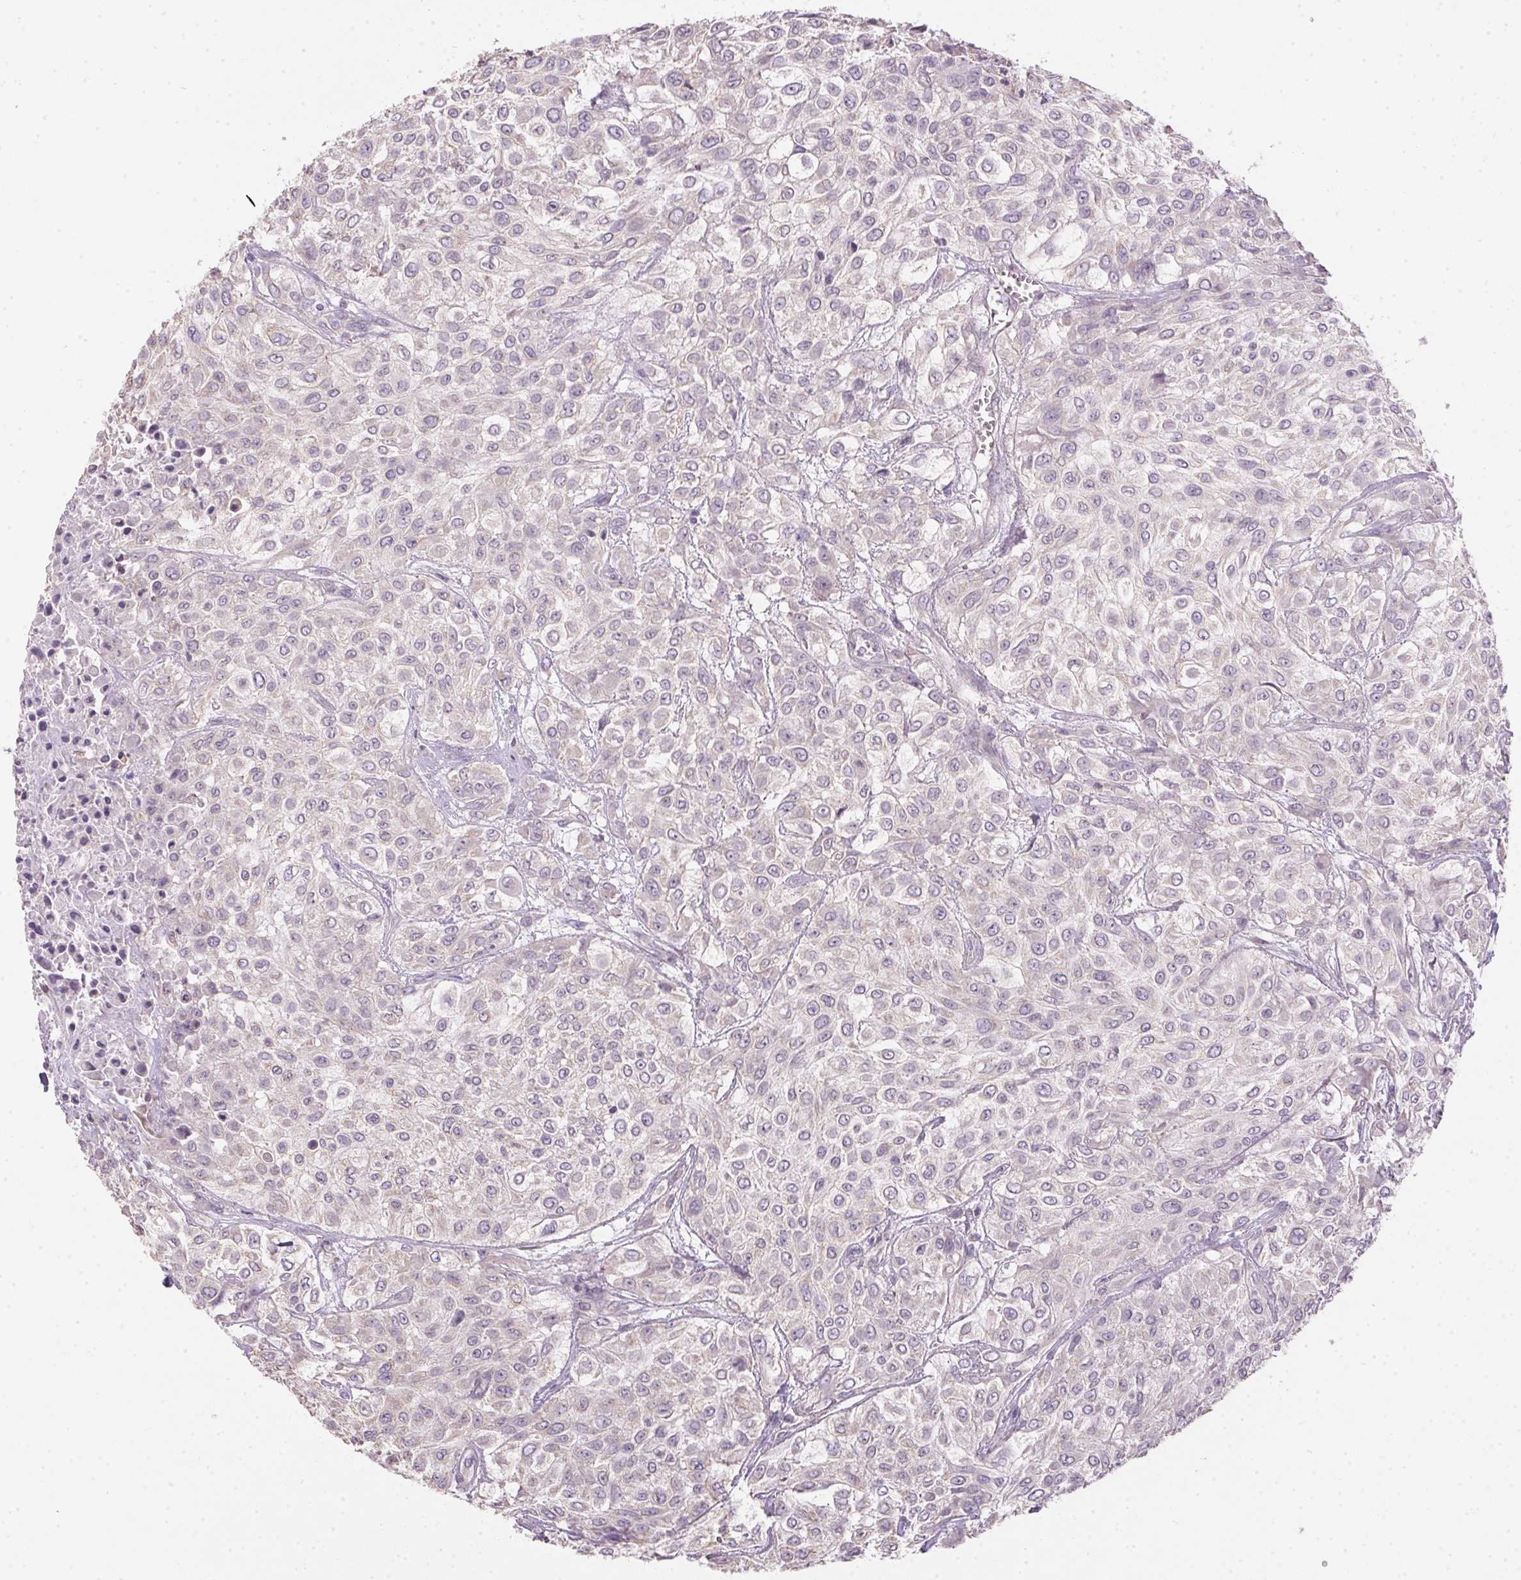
{"staining": {"intensity": "negative", "quantity": "none", "location": "none"}, "tissue": "urothelial cancer", "cell_type": "Tumor cells", "image_type": "cancer", "snomed": [{"axis": "morphology", "description": "Urothelial carcinoma, High grade"}, {"axis": "topography", "description": "Urinary bladder"}], "caption": "DAB immunohistochemical staining of high-grade urothelial carcinoma displays no significant expression in tumor cells. (Stains: DAB (3,3'-diaminobenzidine) immunohistochemistry with hematoxylin counter stain, Microscopy: brightfield microscopy at high magnification).", "gene": "SPACA9", "patient": {"sex": "male", "age": 57}}